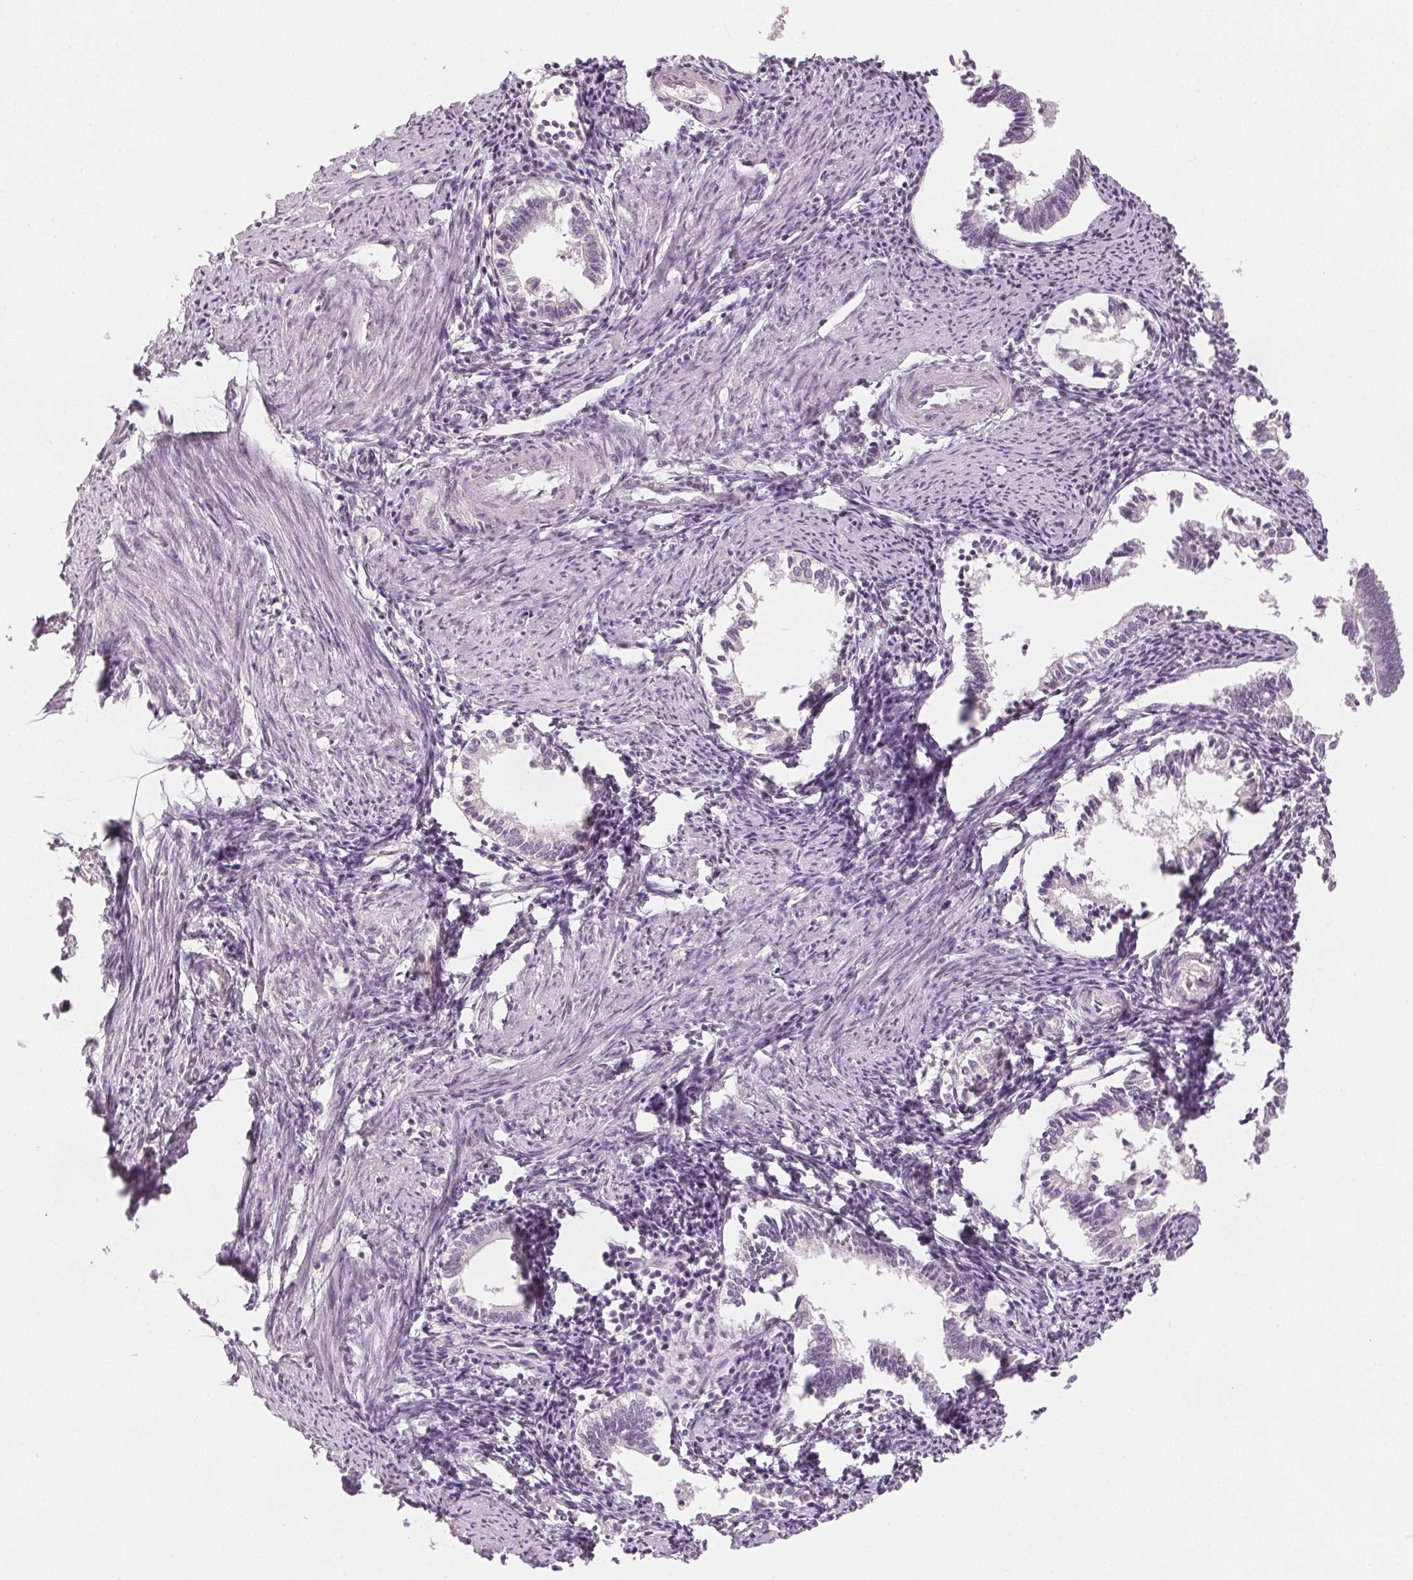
{"staining": {"intensity": "negative", "quantity": "none", "location": "none"}, "tissue": "endometrium", "cell_type": "Cells in endometrial stroma", "image_type": "normal", "snomed": [{"axis": "morphology", "description": "Normal tissue, NOS"}, {"axis": "topography", "description": "Endometrium"}], "caption": "Image shows no significant protein positivity in cells in endometrial stroma of normal endometrium. (DAB (3,3'-diaminobenzidine) immunohistochemistry, high magnification).", "gene": "SLC27A5", "patient": {"sex": "female", "age": 41}}